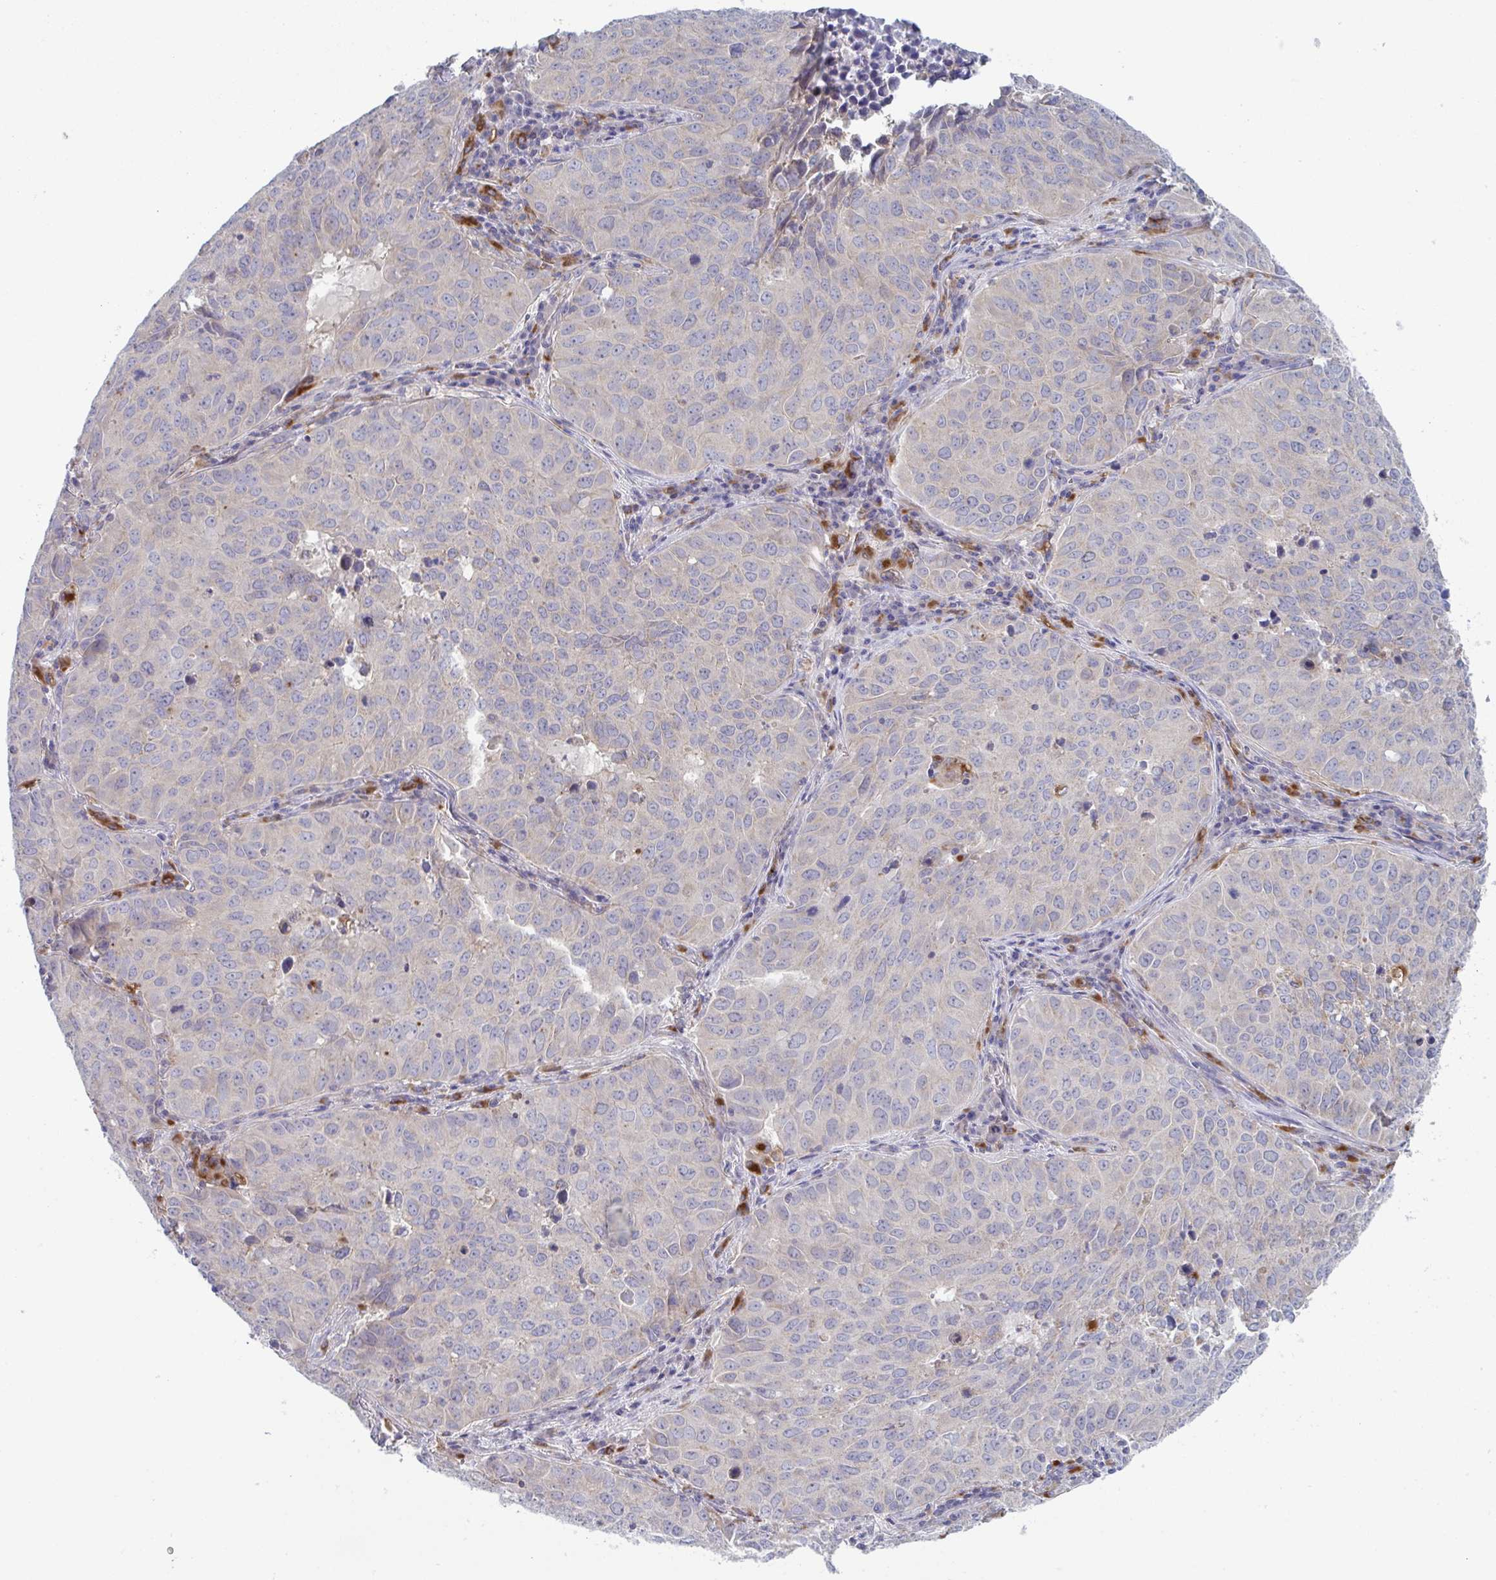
{"staining": {"intensity": "negative", "quantity": "none", "location": "none"}, "tissue": "lung cancer", "cell_type": "Tumor cells", "image_type": "cancer", "snomed": [{"axis": "morphology", "description": "Adenocarcinoma, NOS"}, {"axis": "topography", "description": "Lung"}], "caption": "Tumor cells show no significant protein positivity in lung adenocarcinoma.", "gene": "NIPSNAP1", "patient": {"sex": "female", "age": 50}}